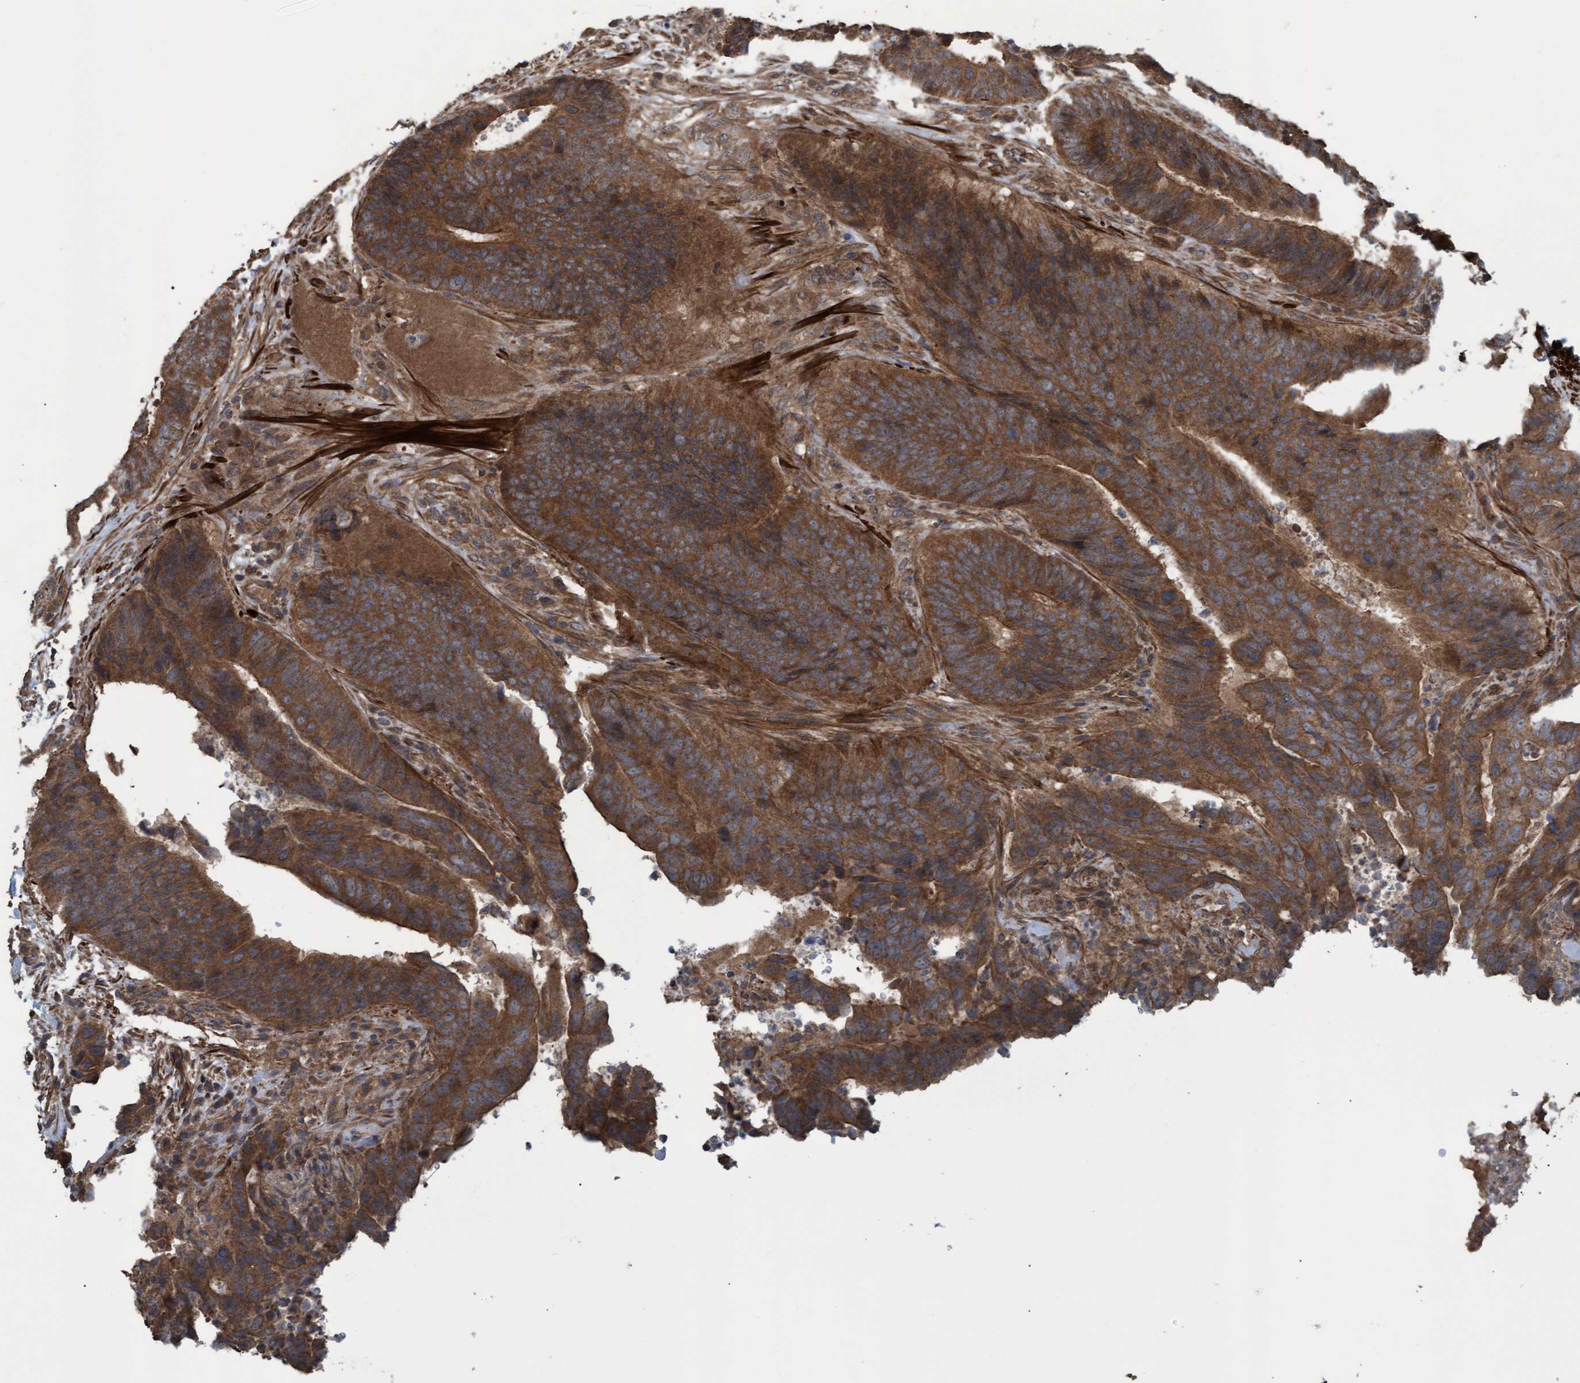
{"staining": {"intensity": "strong", "quantity": ">75%", "location": "cytoplasmic/membranous"}, "tissue": "colorectal cancer", "cell_type": "Tumor cells", "image_type": "cancer", "snomed": [{"axis": "morphology", "description": "Adenocarcinoma, NOS"}, {"axis": "topography", "description": "Colon"}], "caption": "Human colorectal cancer (adenocarcinoma) stained for a protein (brown) displays strong cytoplasmic/membranous positive expression in about >75% of tumor cells.", "gene": "GGT6", "patient": {"sex": "male", "age": 56}}